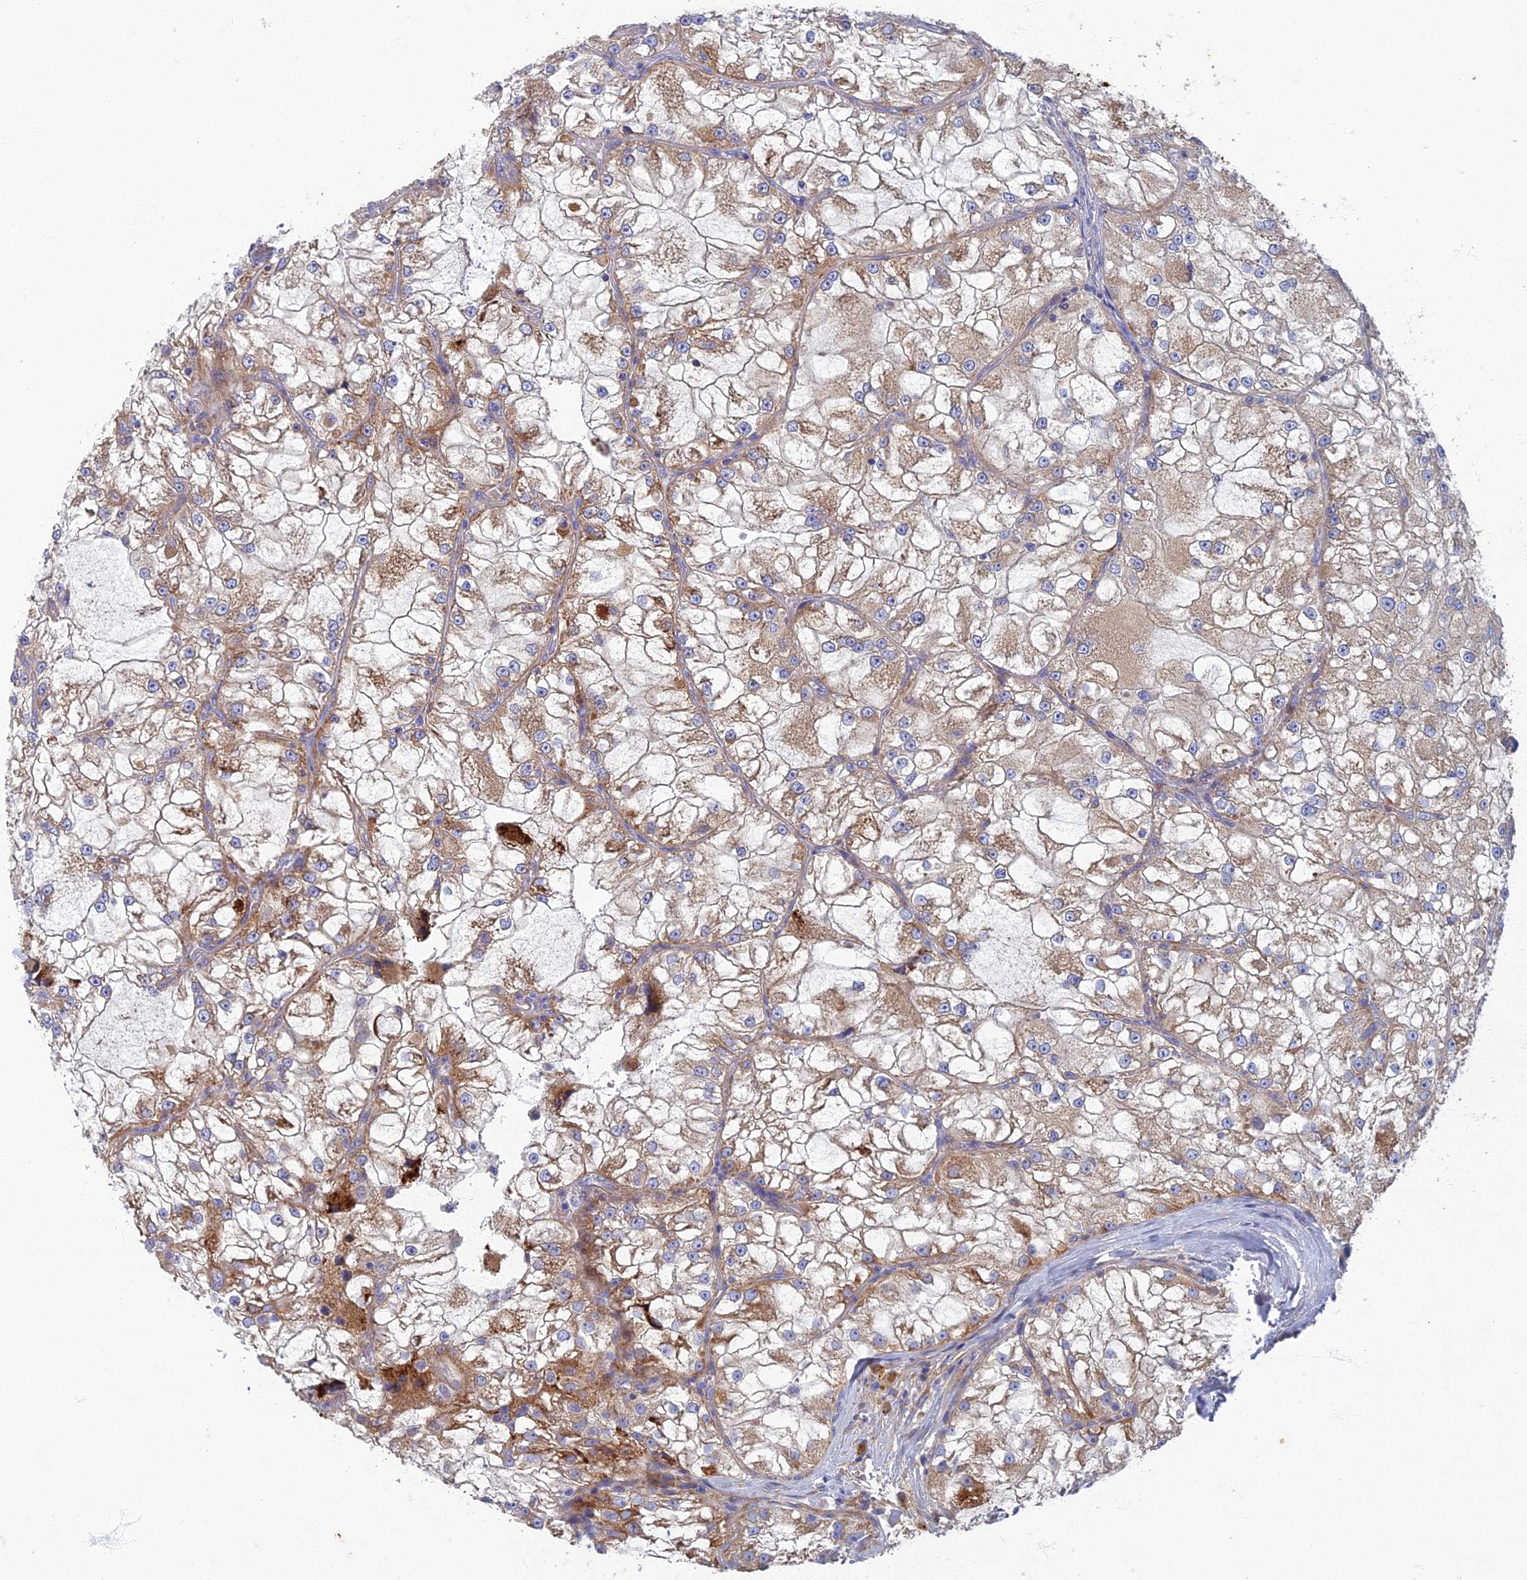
{"staining": {"intensity": "moderate", "quantity": ">75%", "location": "cytoplasmic/membranous"}, "tissue": "renal cancer", "cell_type": "Tumor cells", "image_type": "cancer", "snomed": [{"axis": "morphology", "description": "Adenocarcinoma, NOS"}, {"axis": "topography", "description": "Kidney"}], "caption": "Immunohistochemistry (IHC) of renal cancer reveals medium levels of moderate cytoplasmic/membranous positivity in approximately >75% of tumor cells.", "gene": "RNASEK", "patient": {"sex": "female", "age": 72}}